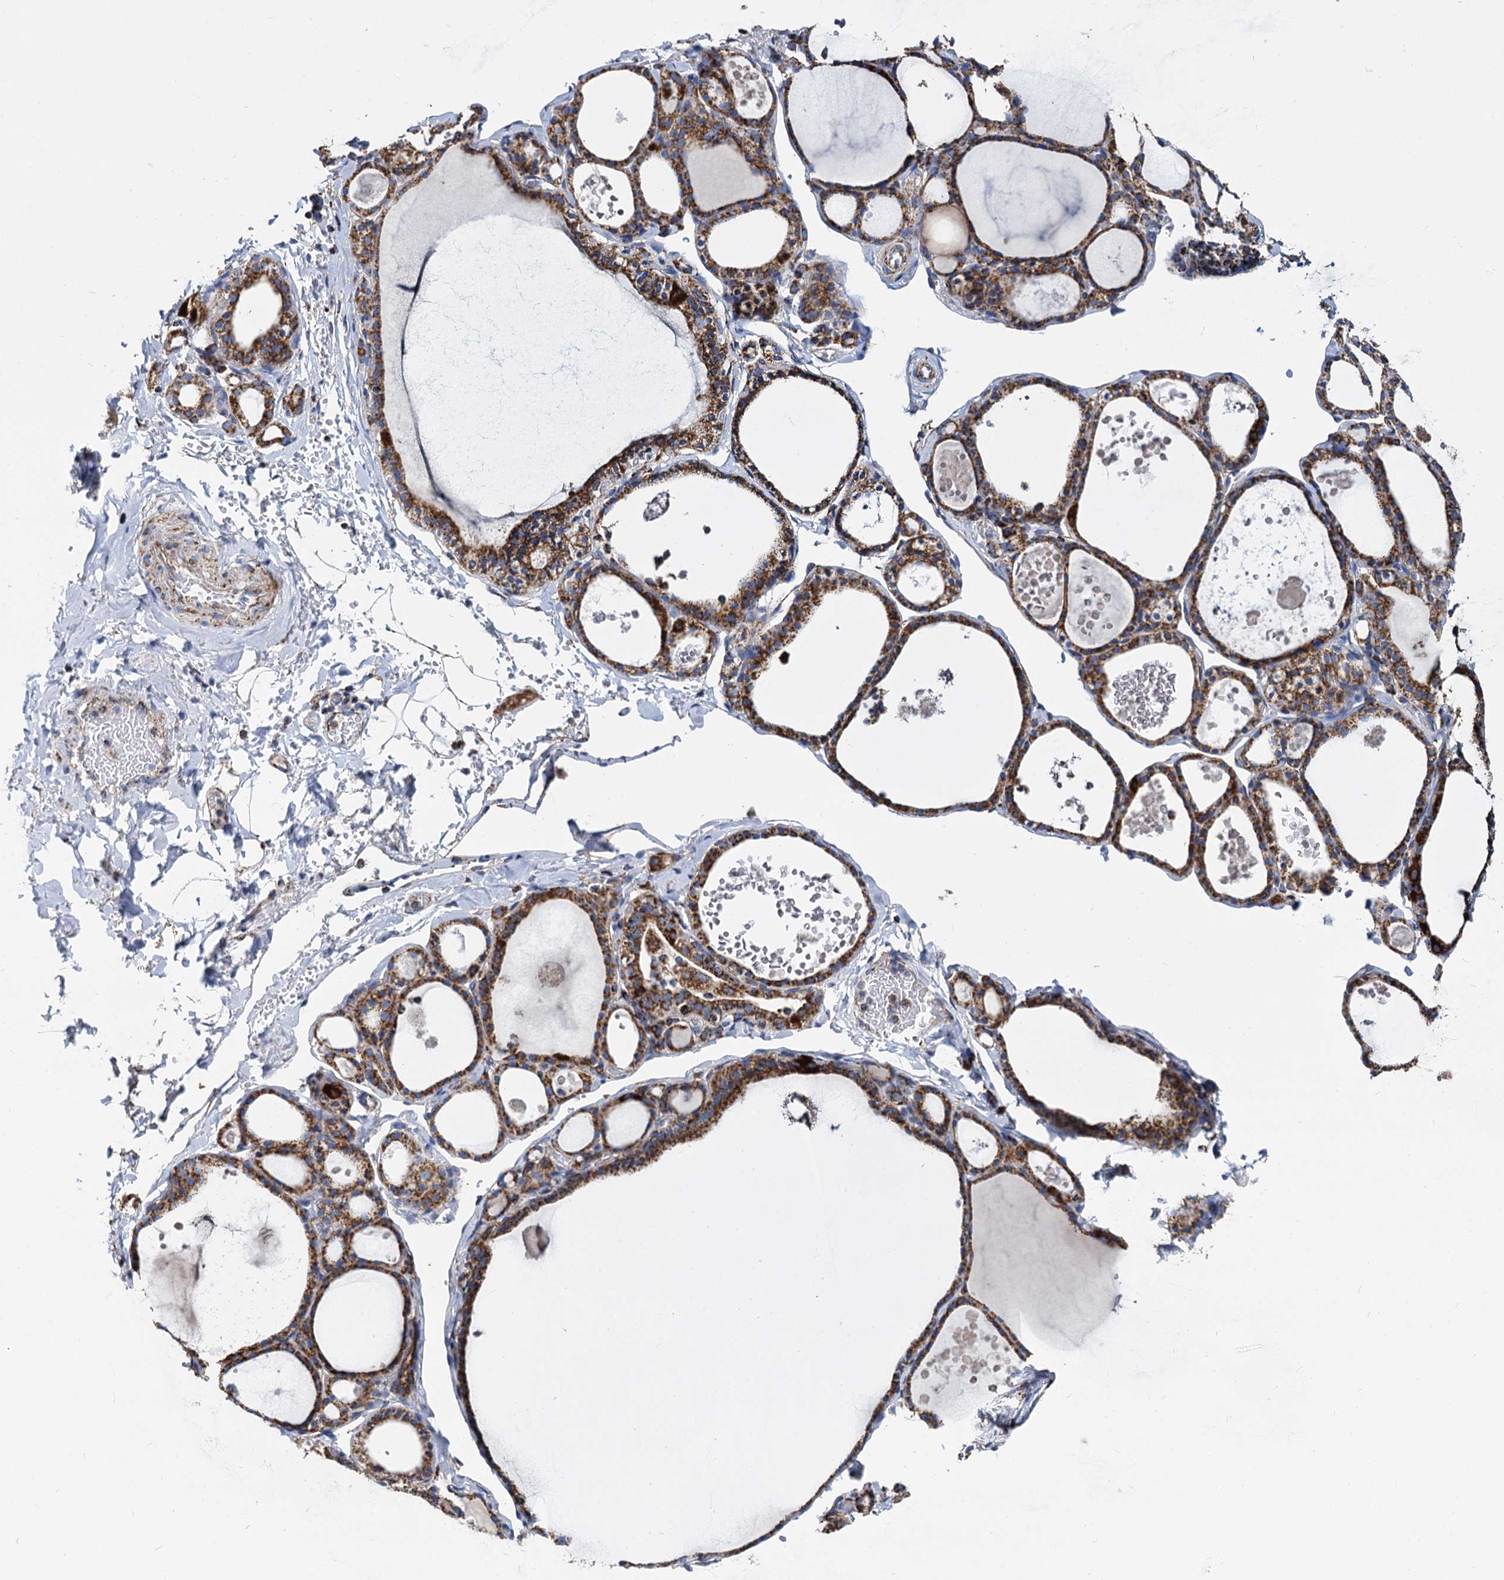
{"staining": {"intensity": "strong", "quantity": ">75%", "location": "cytoplasmic/membranous"}, "tissue": "thyroid gland", "cell_type": "Glandular cells", "image_type": "normal", "snomed": [{"axis": "morphology", "description": "Normal tissue, NOS"}, {"axis": "topography", "description": "Thyroid gland"}], "caption": "Immunohistochemistry (IHC) of normal human thyroid gland reveals high levels of strong cytoplasmic/membranous positivity in about >75% of glandular cells. (DAB (3,3'-diaminobenzidine) = brown stain, brightfield microscopy at high magnification).", "gene": "TIMM10", "patient": {"sex": "male", "age": 56}}